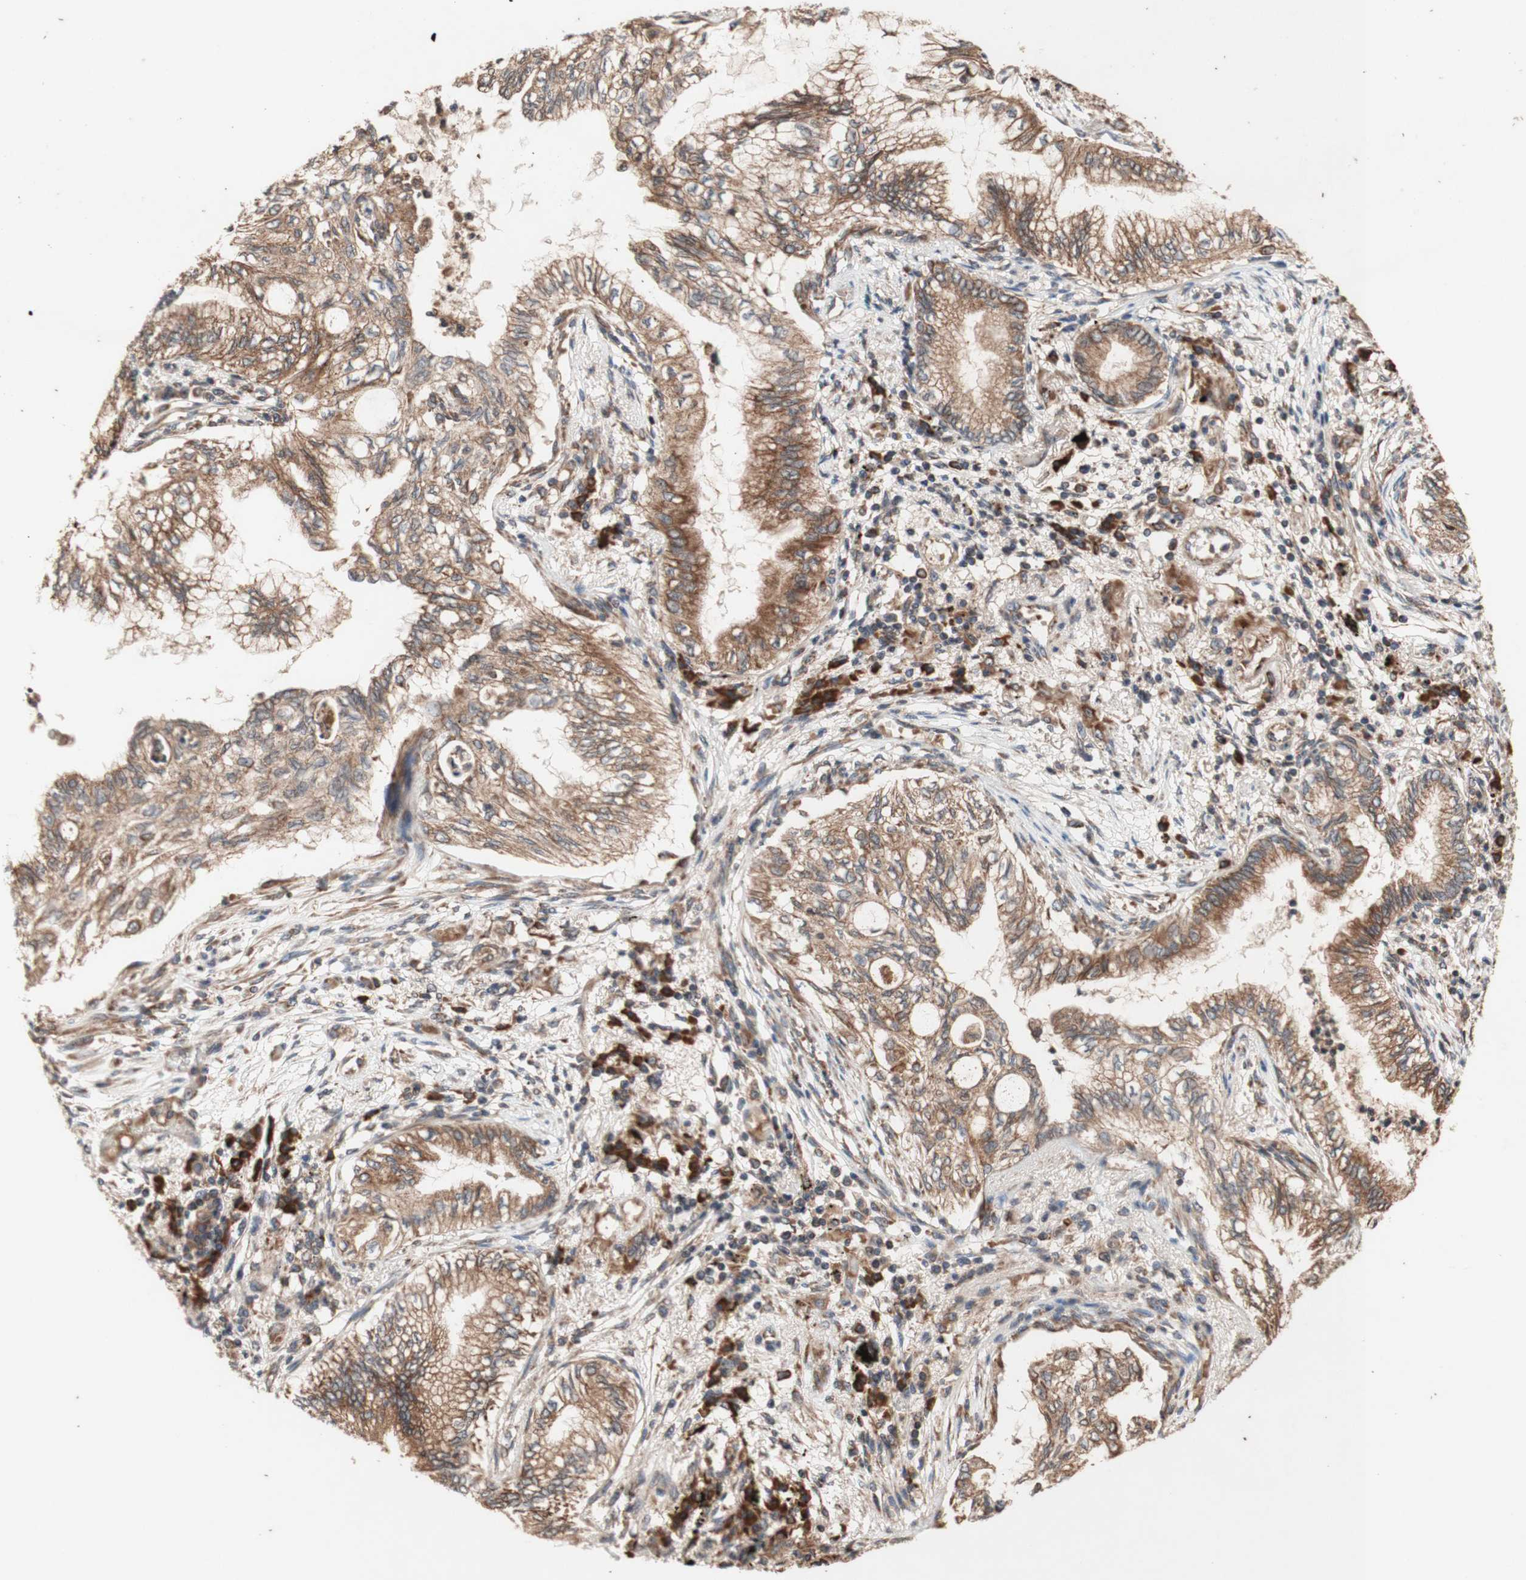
{"staining": {"intensity": "moderate", "quantity": ">75%", "location": "cytoplasmic/membranous"}, "tissue": "lung cancer", "cell_type": "Tumor cells", "image_type": "cancer", "snomed": [{"axis": "morphology", "description": "Normal tissue, NOS"}, {"axis": "morphology", "description": "Adenocarcinoma, NOS"}, {"axis": "topography", "description": "Bronchus"}, {"axis": "topography", "description": "Lung"}], "caption": "Immunohistochemical staining of lung adenocarcinoma exhibits moderate cytoplasmic/membranous protein staining in approximately >75% of tumor cells.", "gene": "DDOST", "patient": {"sex": "female", "age": 70}}